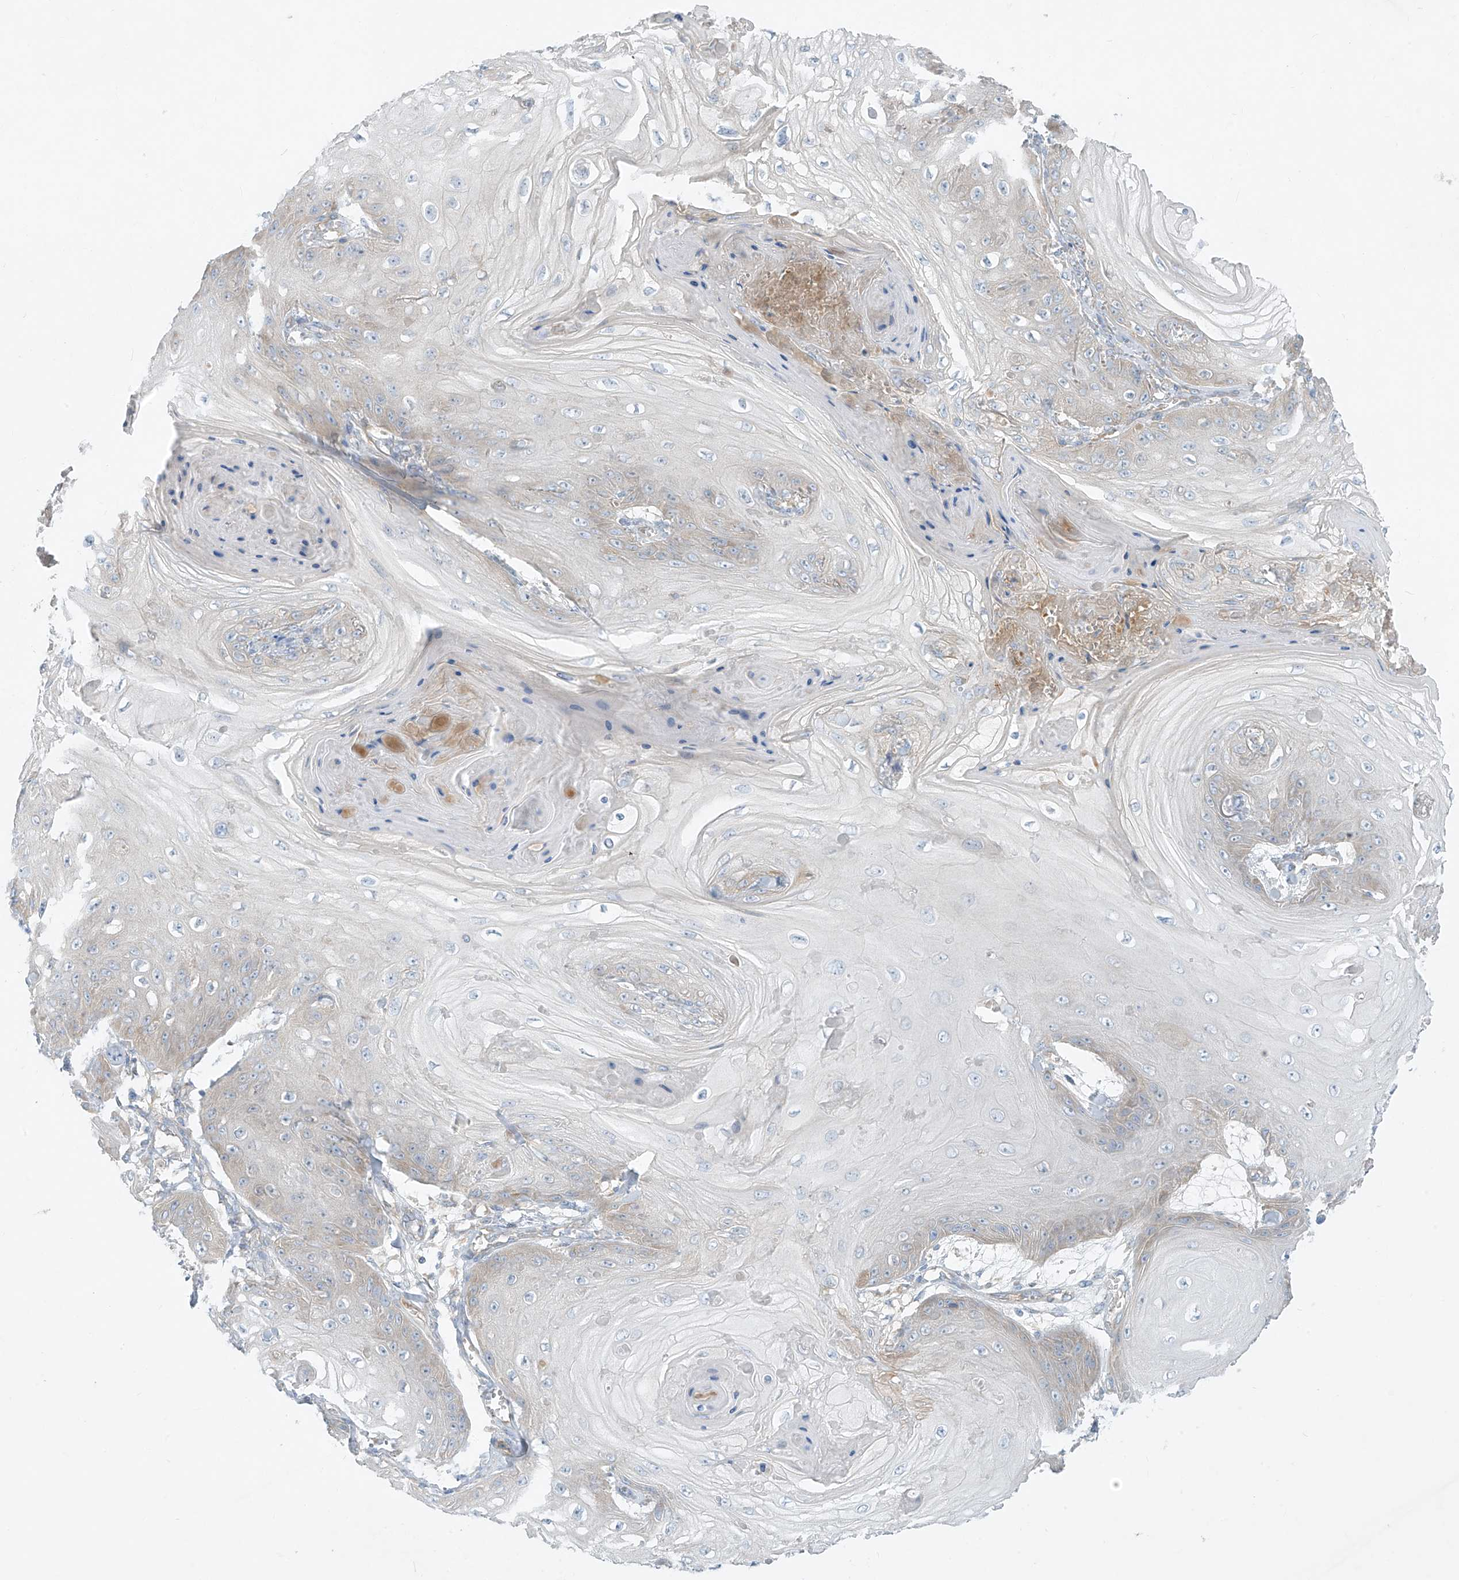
{"staining": {"intensity": "negative", "quantity": "none", "location": "none"}, "tissue": "skin cancer", "cell_type": "Tumor cells", "image_type": "cancer", "snomed": [{"axis": "morphology", "description": "Squamous cell carcinoma, NOS"}, {"axis": "topography", "description": "Skin"}], "caption": "This is an immunohistochemistry (IHC) image of skin squamous cell carcinoma. There is no staining in tumor cells.", "gene": "DGKQ", "patient": {"sex": "male", "age": 74}}